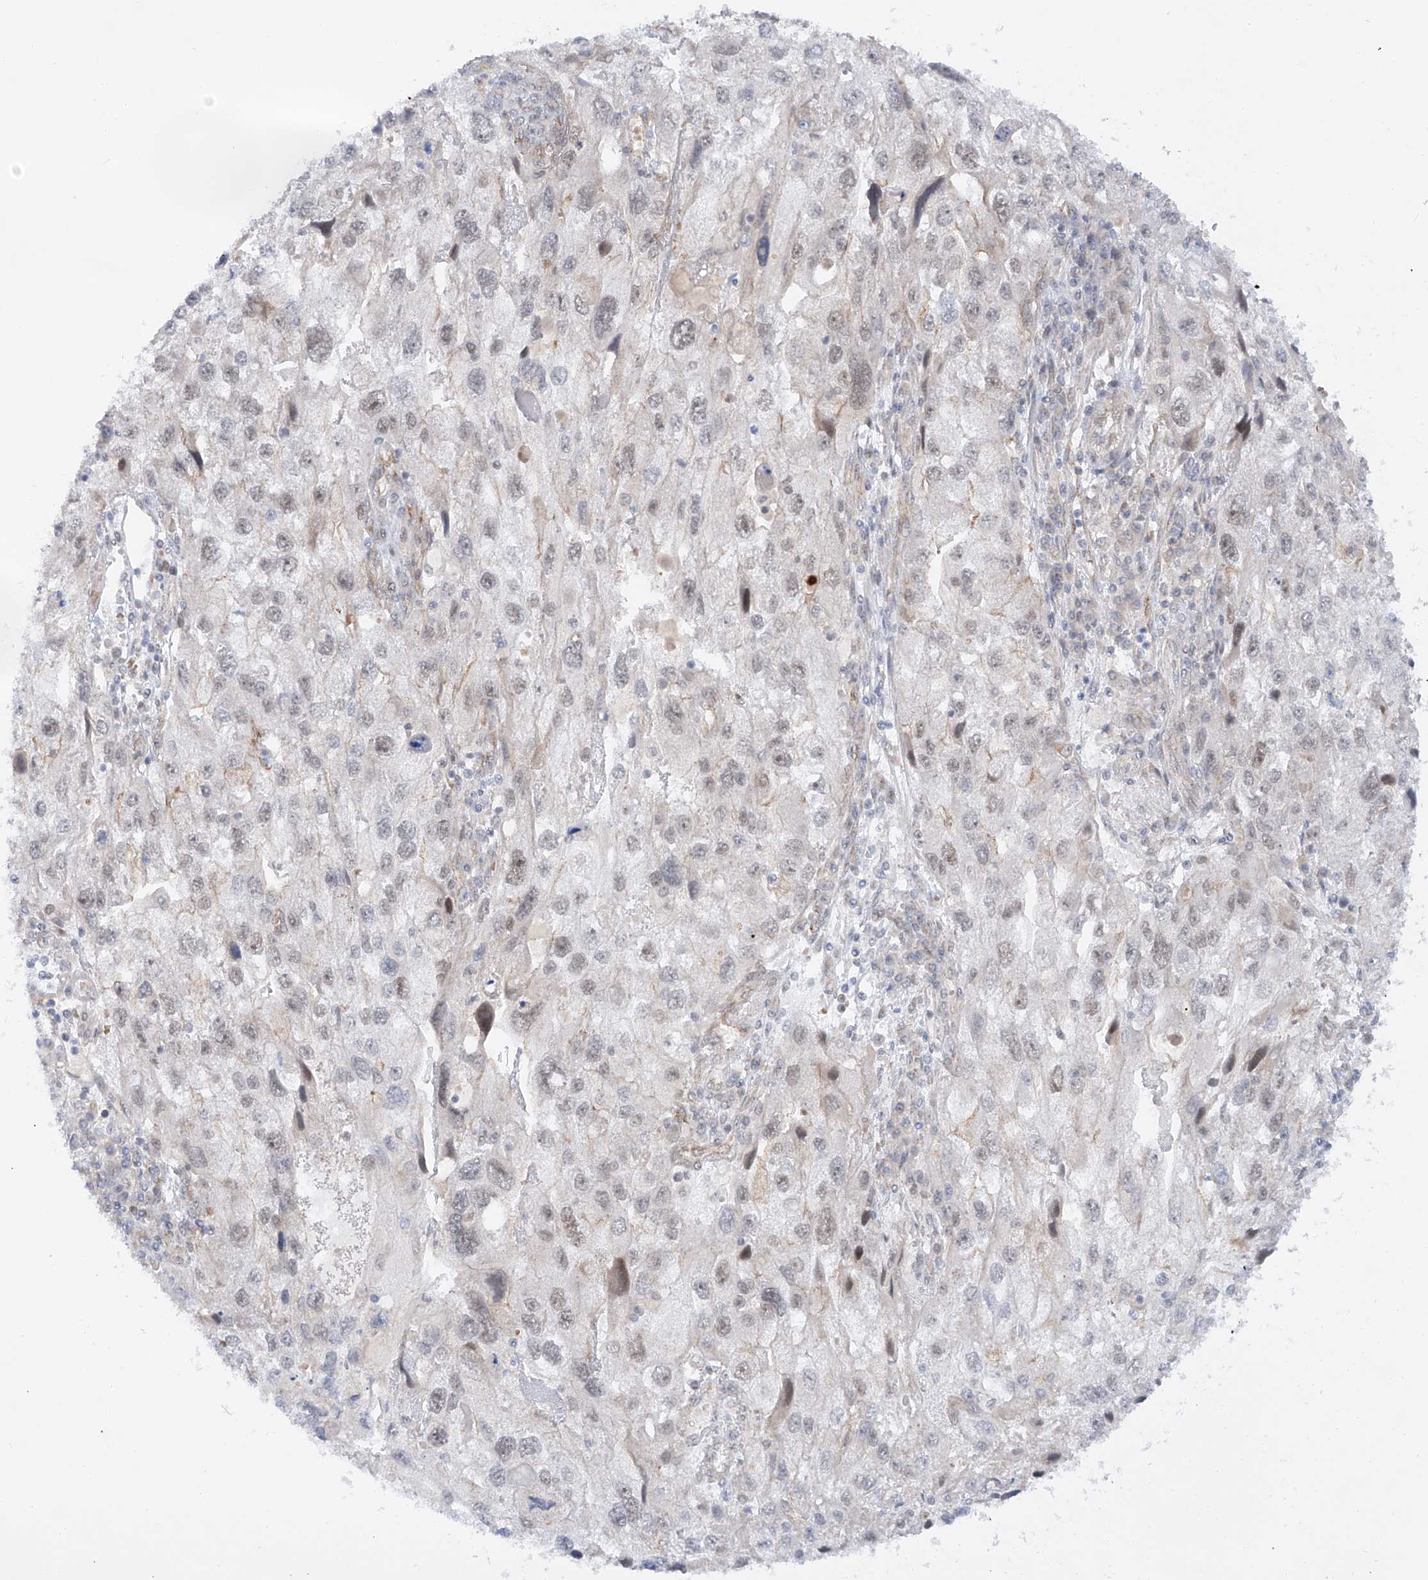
{"staining": {"intensity": "moderate", "quantity": "<25%", "location": "nuclear"}, "tissue": "endometrial cancer", "cell_type": "Tumor cells", "image_type": "cancer", "snomed": [{"axis": "morphology", "description": "Adenocarcinoma, NOS"}, {"axis": "topography", "description": "Endometrium"}], "caption": "Human adenocarcinoma (endometrial) stained with a brown dye shows moderate nuclear positive staining in approximately <25% of tumor cells.", "gene": "POGK", "patient": {"sex": "female", "age": 49}}